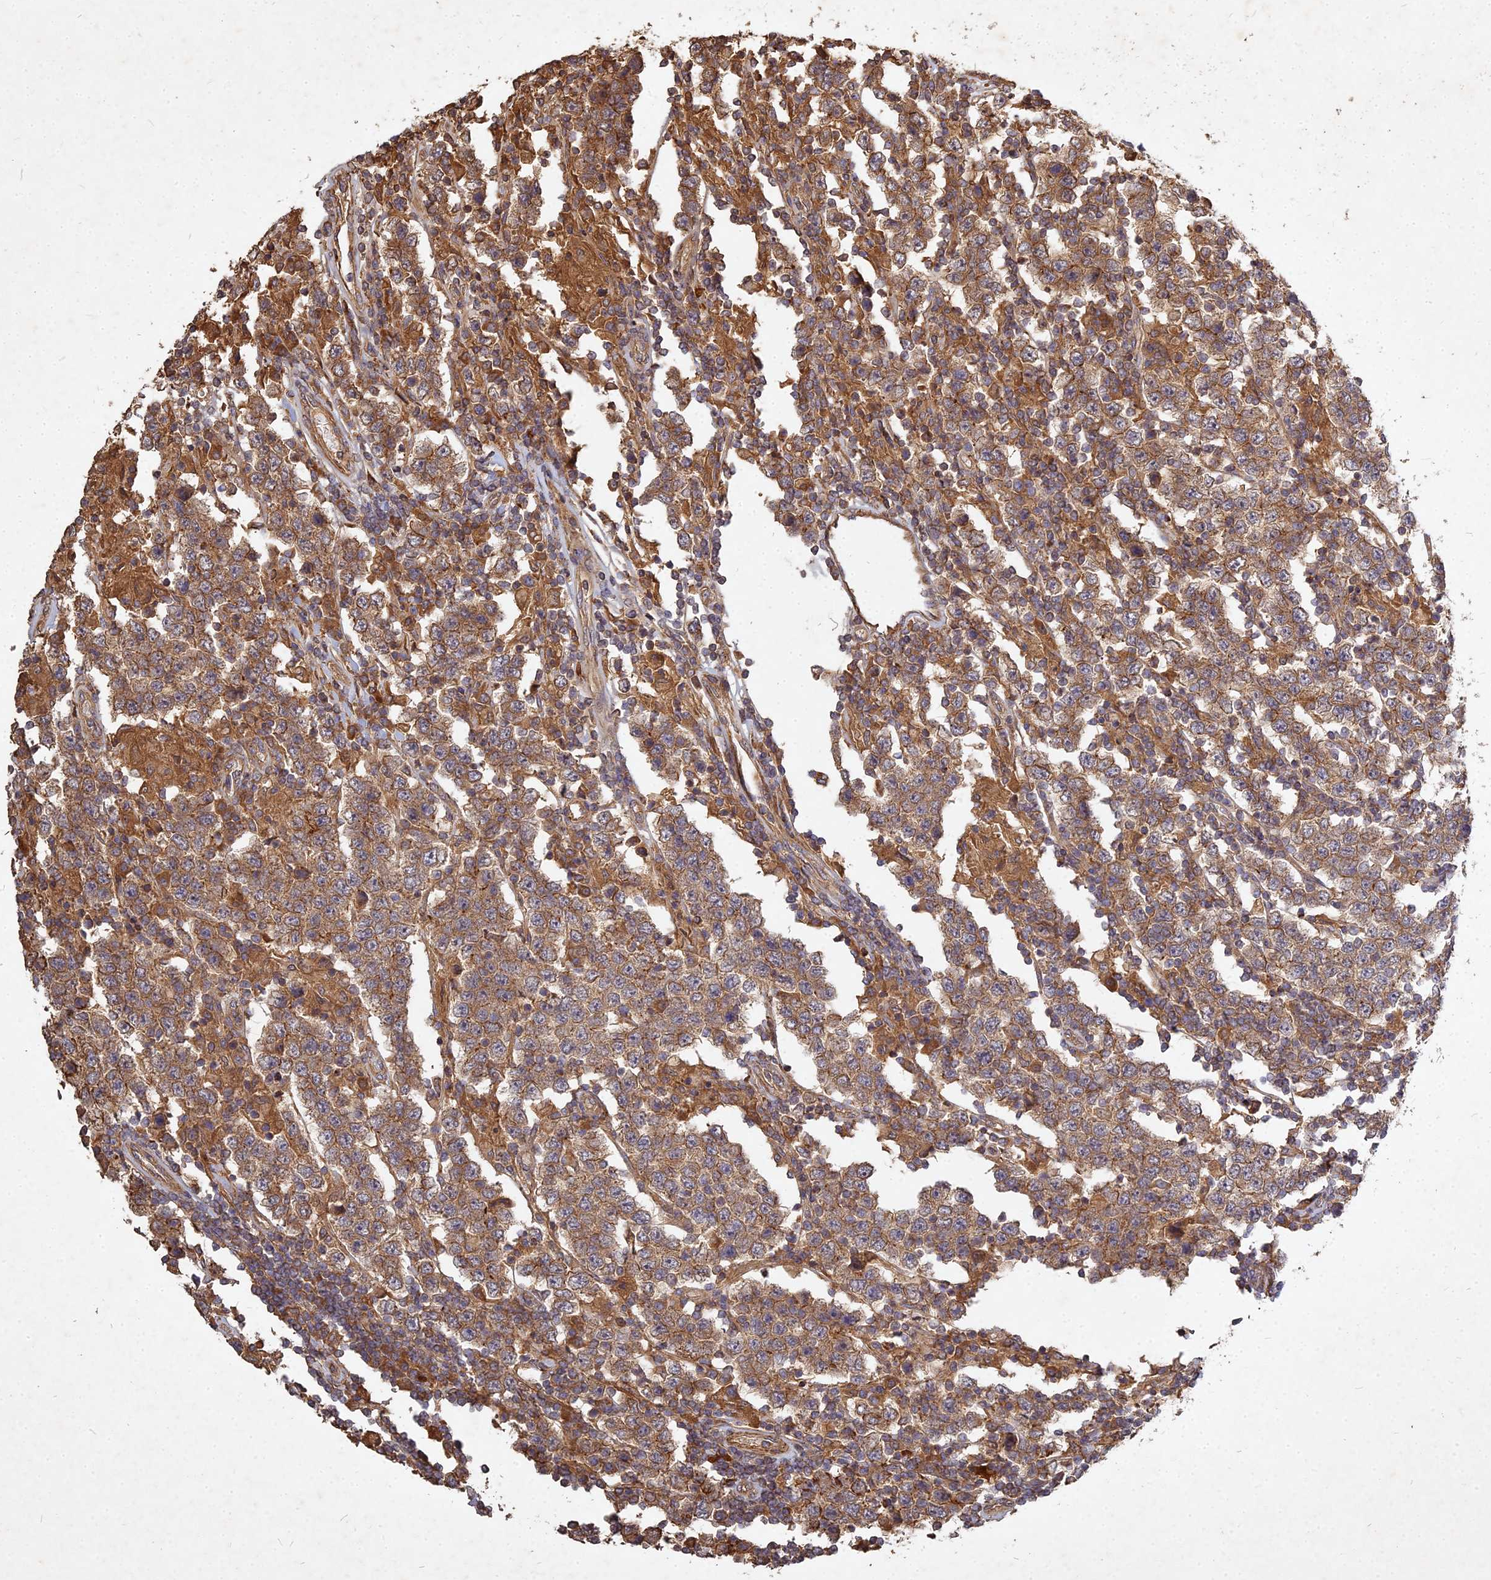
{"staining": {"intensity": "moderate", "quantity": ">75%", "location": "cytoplasmic/membranous"}, "tissue": "testis cancer", "cell_type": "Tumor cells", "image_type": "cancer", "snomed": [{"axis": "morphology", "description": "Normal tissue, NOS"}, {"axis": "morphology", "description": "Urothelial carcinoma, High grade"}, {"axis": "morphology", "description": "Seminoma, NOS"}, {"axis": "morphology", "description": "Carcinoma, Embryonal, NOS"}, {"axis": "topography", "description": "Urinary bladder"}, {"axis": "topography", "description": "Testis"}], "caption": "Protein staining shows moderate cytoplasmic/membranous positivity in about >75% of tumor cells in testis cancer.", "gene": "UBE2W", "patient": {"sex": "male", "age": 41}}